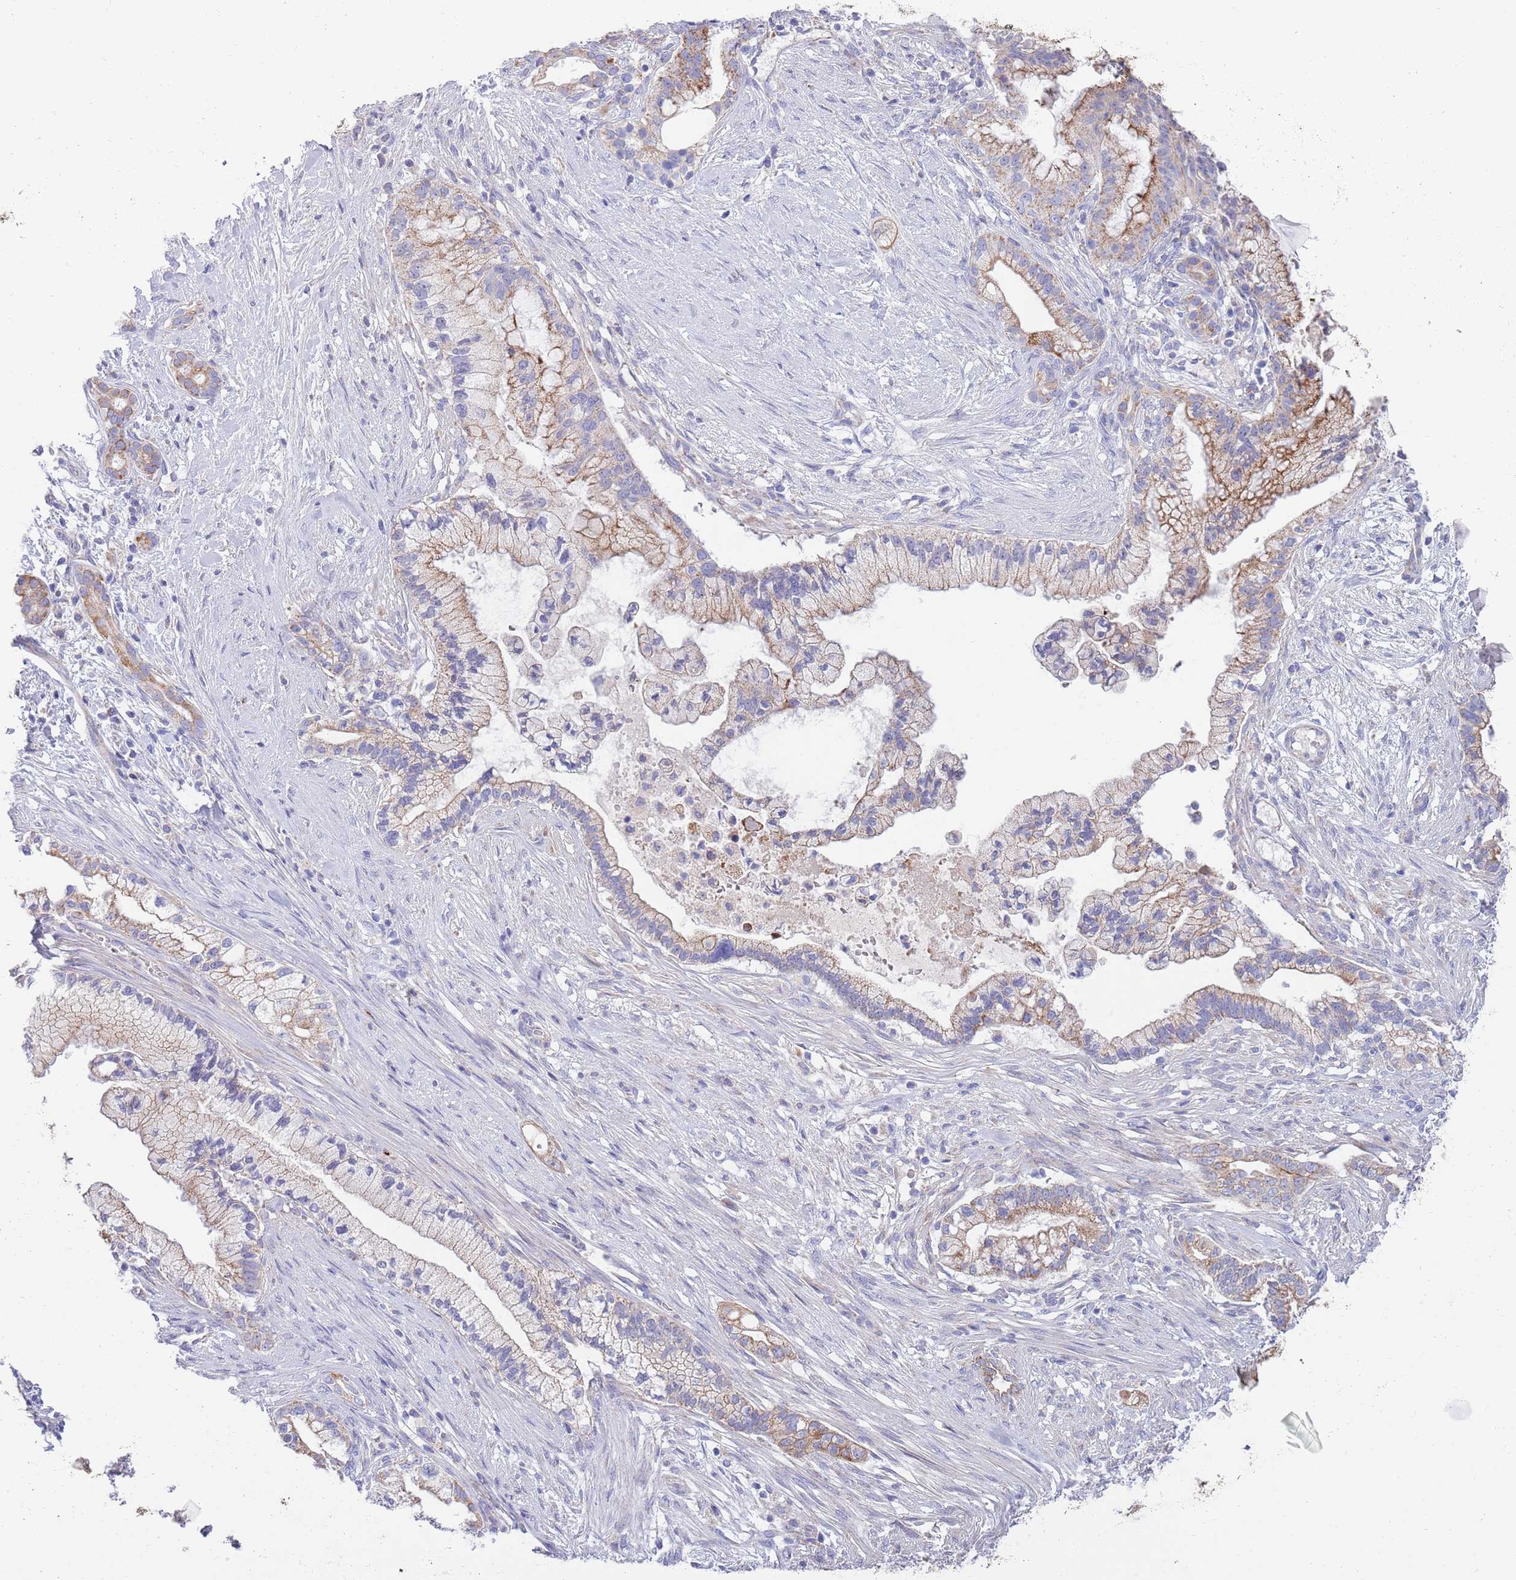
{"staining": {"intensity": "moderate", "quantity": "25%-75%", "location": "cytoplasmic/membranous"}, "tissue": "pancreatic cancer", "cell_type": "Tumor cells", "image_type": "cancer", "snomed": [{"axis": "morphology", "description": "Adenocarcinoma, NOS"}, {"axis": "topography", "description": "Pancreas"}], "caption": "Protein expression analysis of human pancreatic cancer (adenocarcinoma) reveals moderate cytoplasmic/membranous positivity in approximately 25%-75% of tumor cells. (DAB IHC, brown staining for protein, blue staining for nuclei).", "gene": "EMC8", "patient": {"sex": "male", "age": 44}}